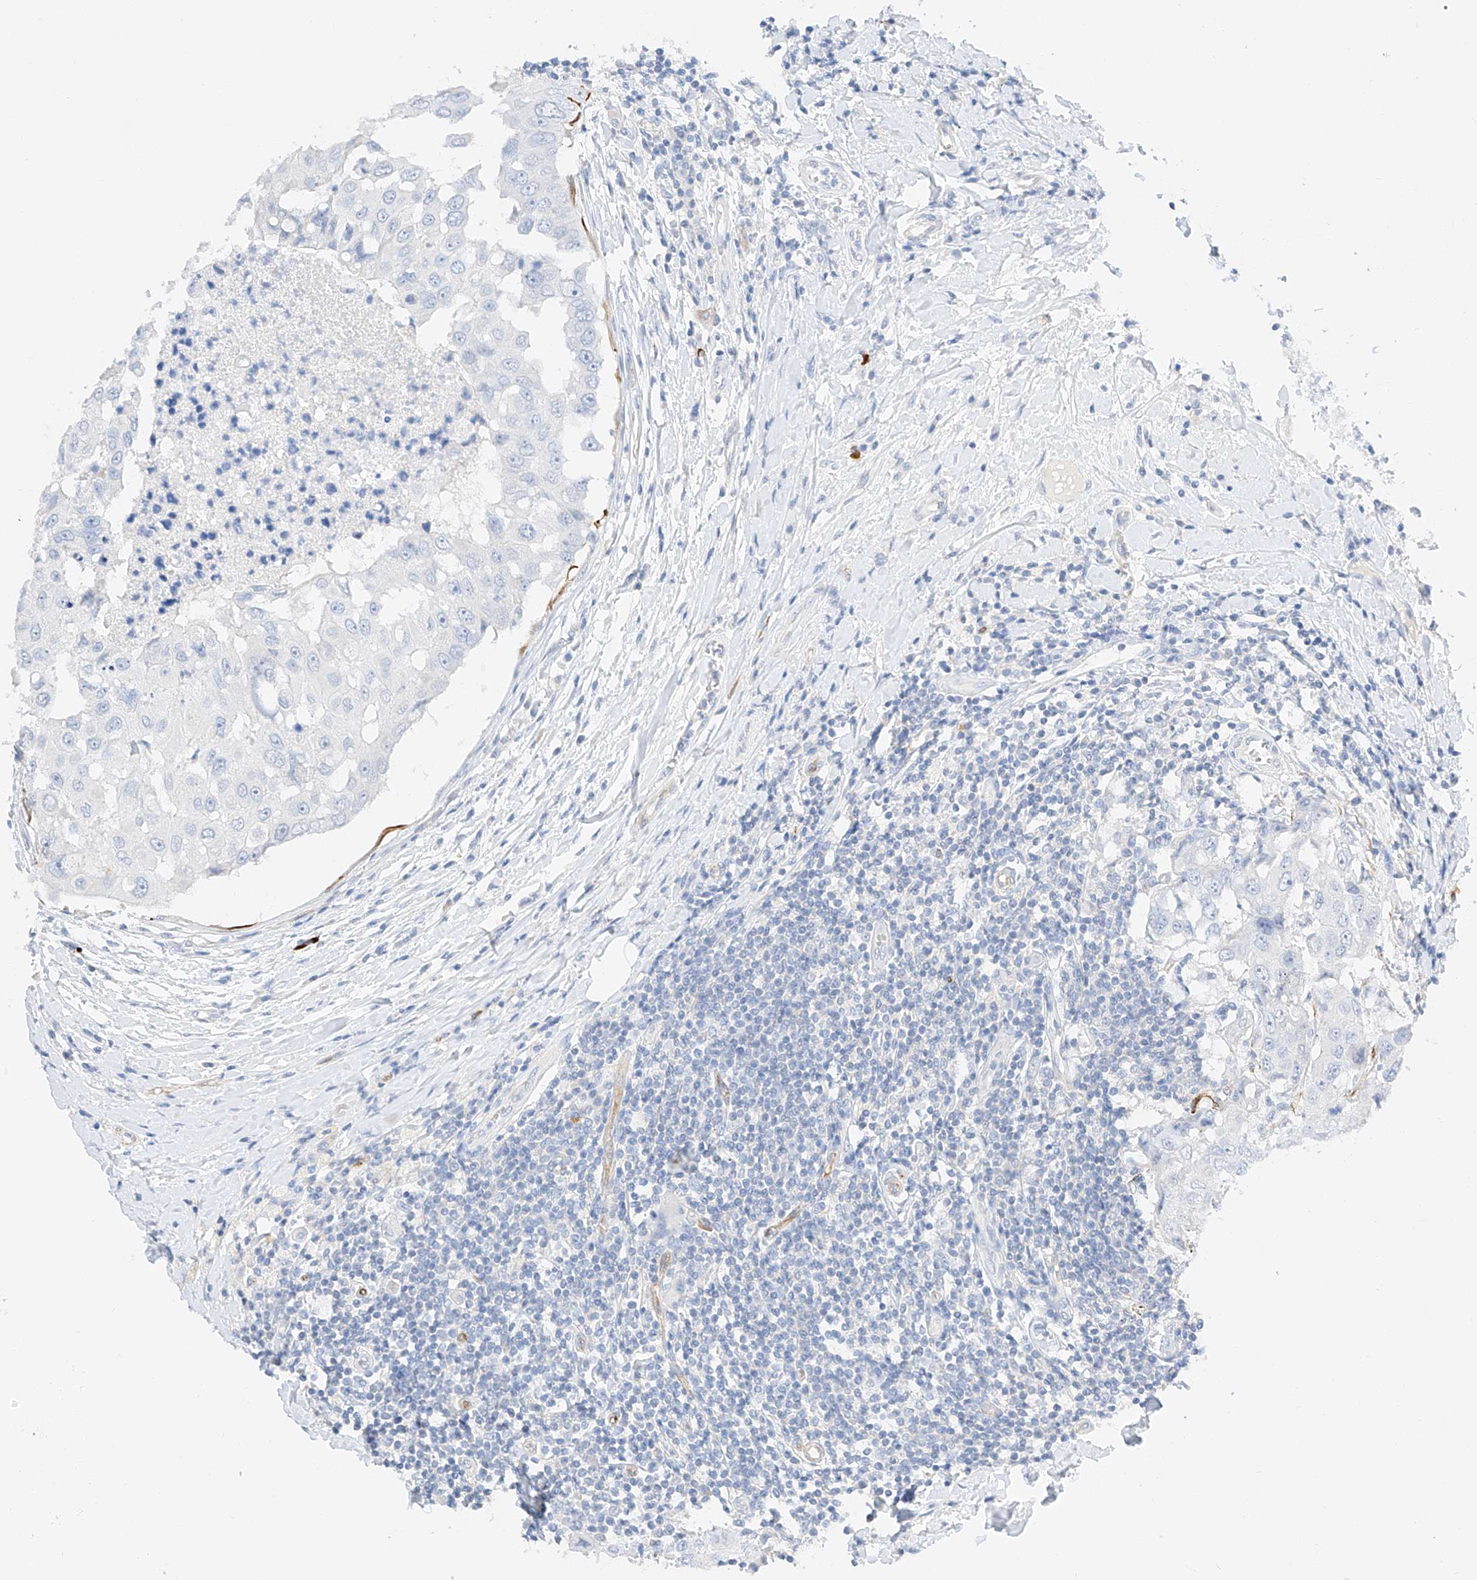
{"staining": {"intensity": "negative", "quantity": "none", "location": "none"}, "tissue": "breast cancer", "cell_type": "Tumor cells", "image_type": "cancer", "snomed": [{"axis": "morphology", "description": "Duct carcinoma"}, {"axis": "topography", "description": "Breast"}], "caption": "Immunohistochemistry of human breast cancer (intraductal carcinoma) displays no expression in tumor cells.", "gene": "CDCP2", "patient": {"sex": "female", "age": 27}}